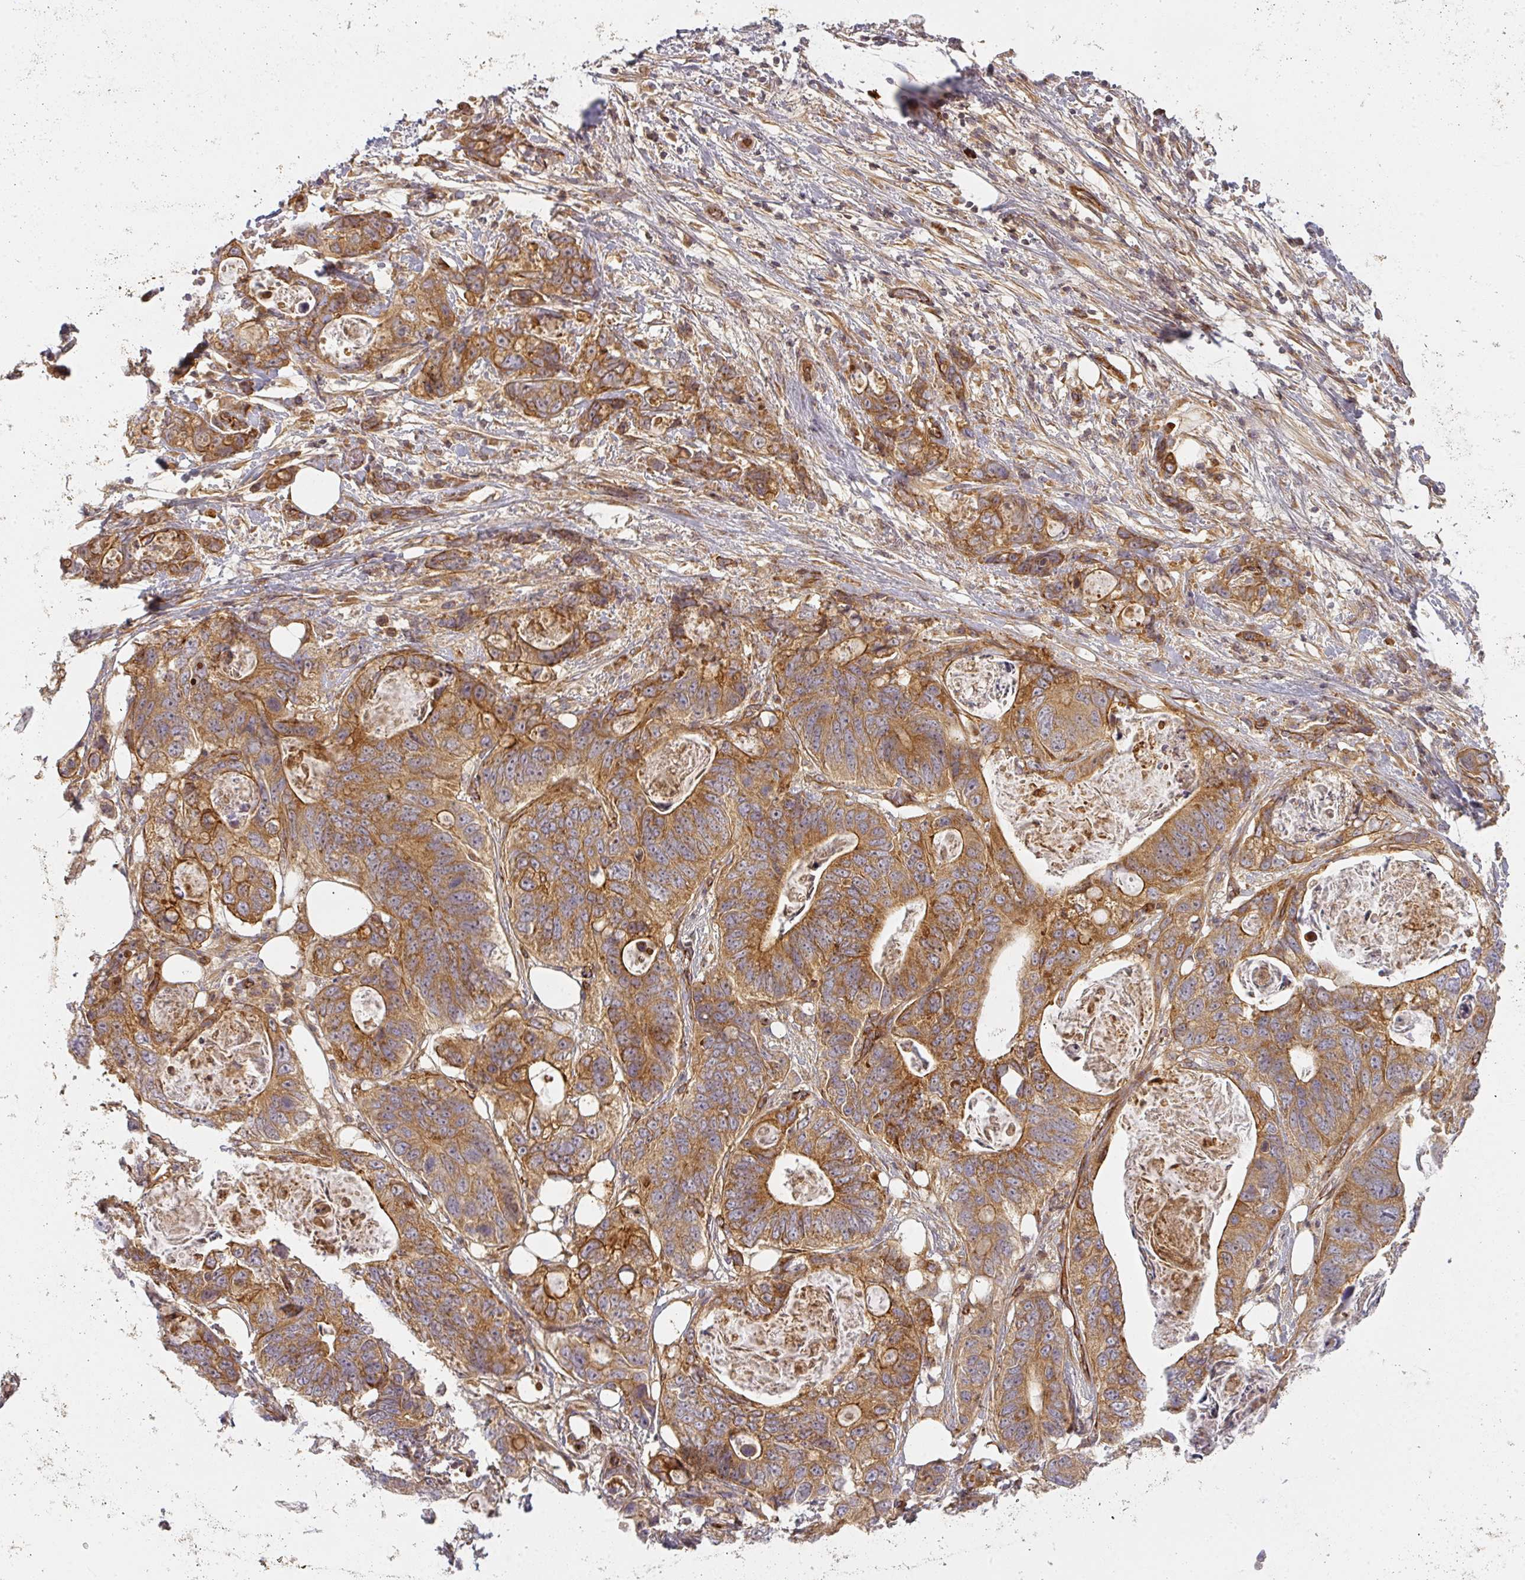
{"staining": {"intensity": "moderate", "quantity": ">75%", "location": "cytoplasmic/membranous"}, "tissue": "stomach cancer", "cell_type": "Tumor cells", "image_type": "cancer", "snomed": [{"axis": "morphology", "description": "Adenocarcinoma, NOS"}, {"axis": "topography", "description": "Stomach"}], "caption": "Immunohistochemical staining of adenocarcinoma (stomach) displays medium levels of moderate cytoplasmic/membranous protein positivity in approximately >75% of tumor cells.", "gene": "CNOT1", "patient": {"sex": "female", "age": 89}}